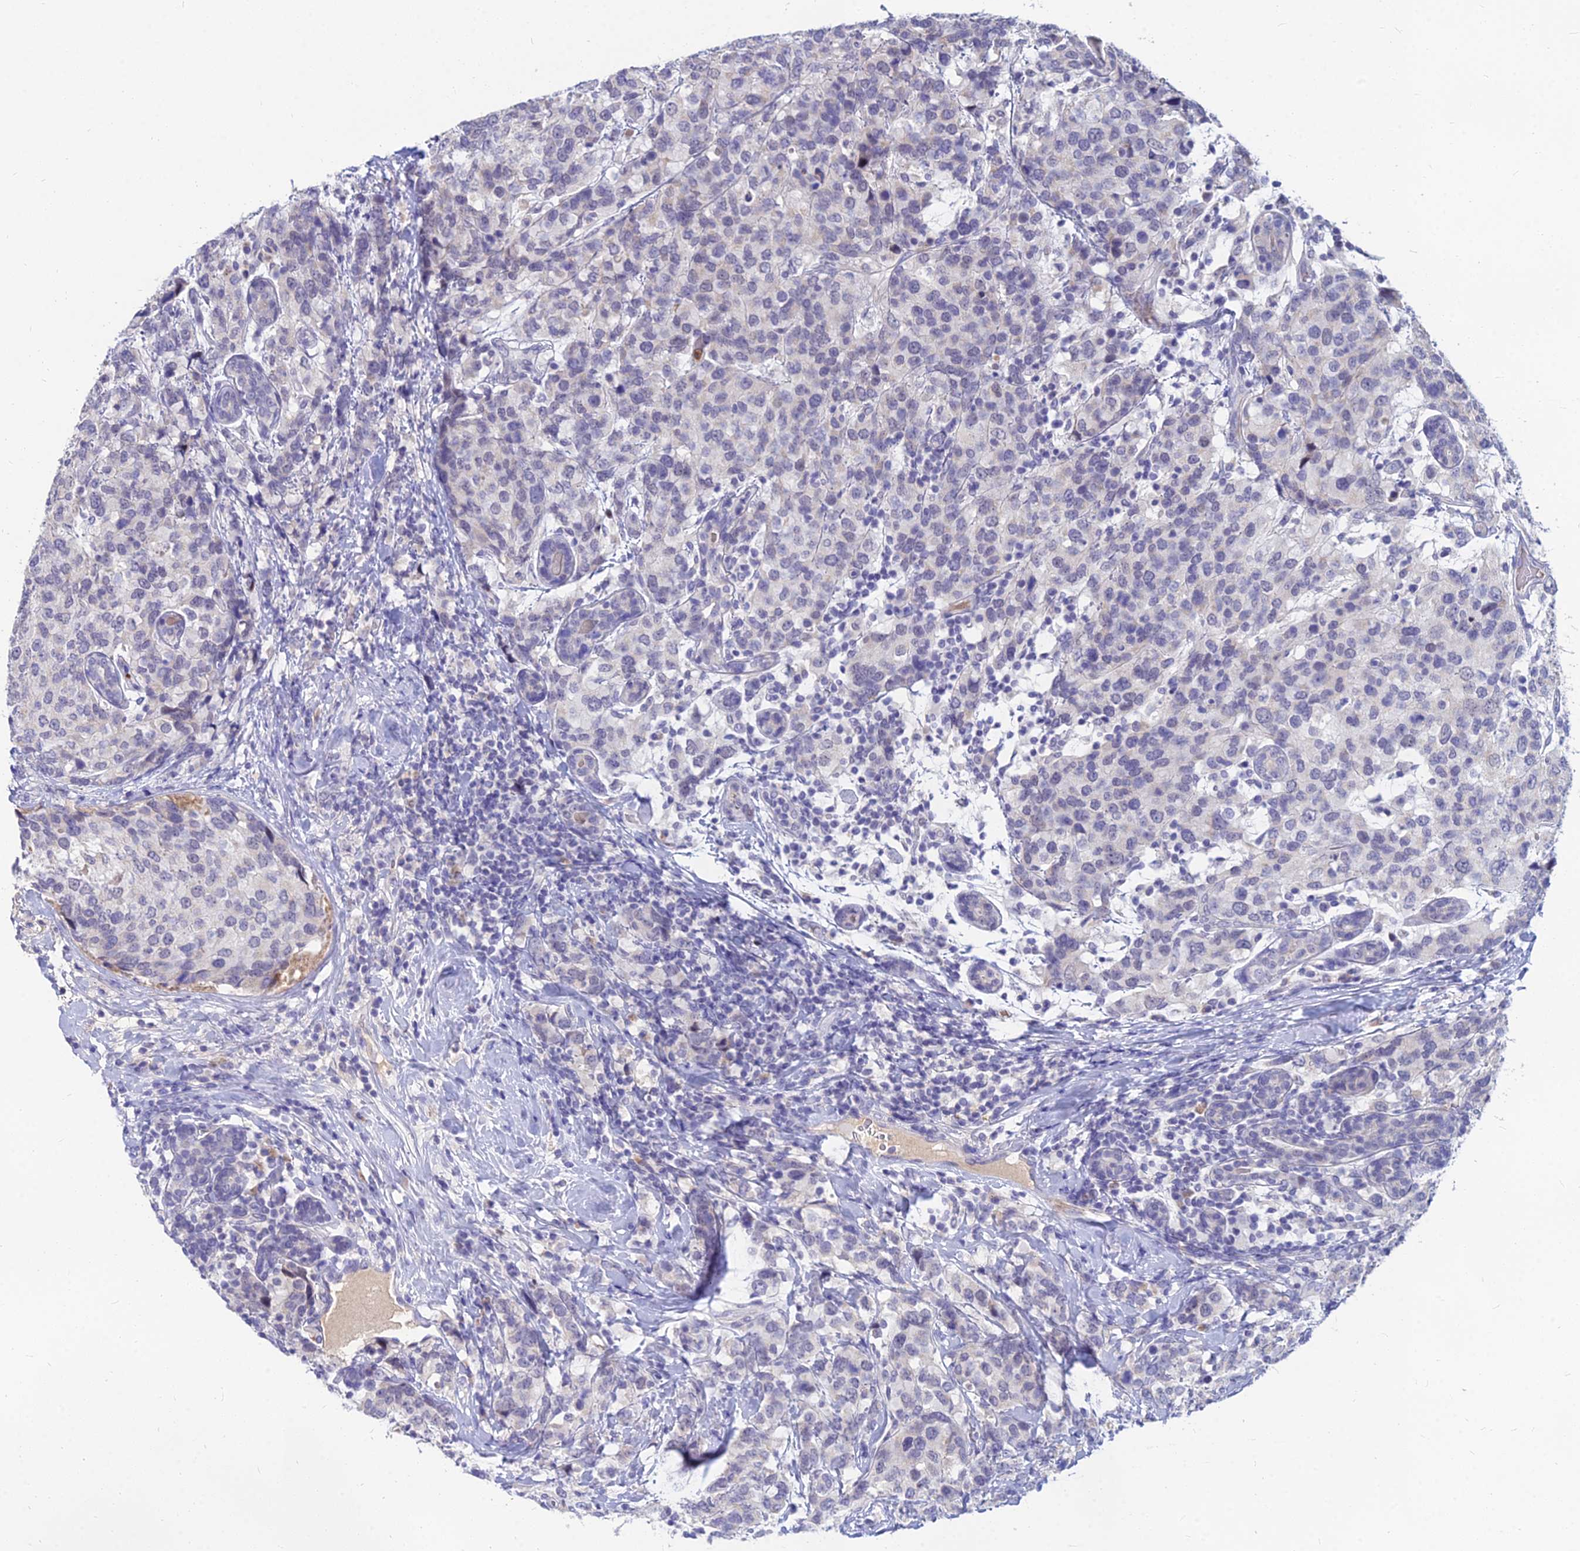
{"staining": {"intensity": "negative", "quantity": "none", "location": "none"}, "tissue": "breast cancer", "cell_type": "Tumor cells", "image_type": "cancer", "snomed": [{"axis": "morphology", "description": "Lobular carcinoma"}, {"axis": "topography", "description": "Breast"}], "caption": "This is a image of immunohistochemistry (IHC) staining of breast cancer, which shows no staining in tumor cells.", "gene": "GOLGA6D", "patient": {"sex": "female", "age": 59}}